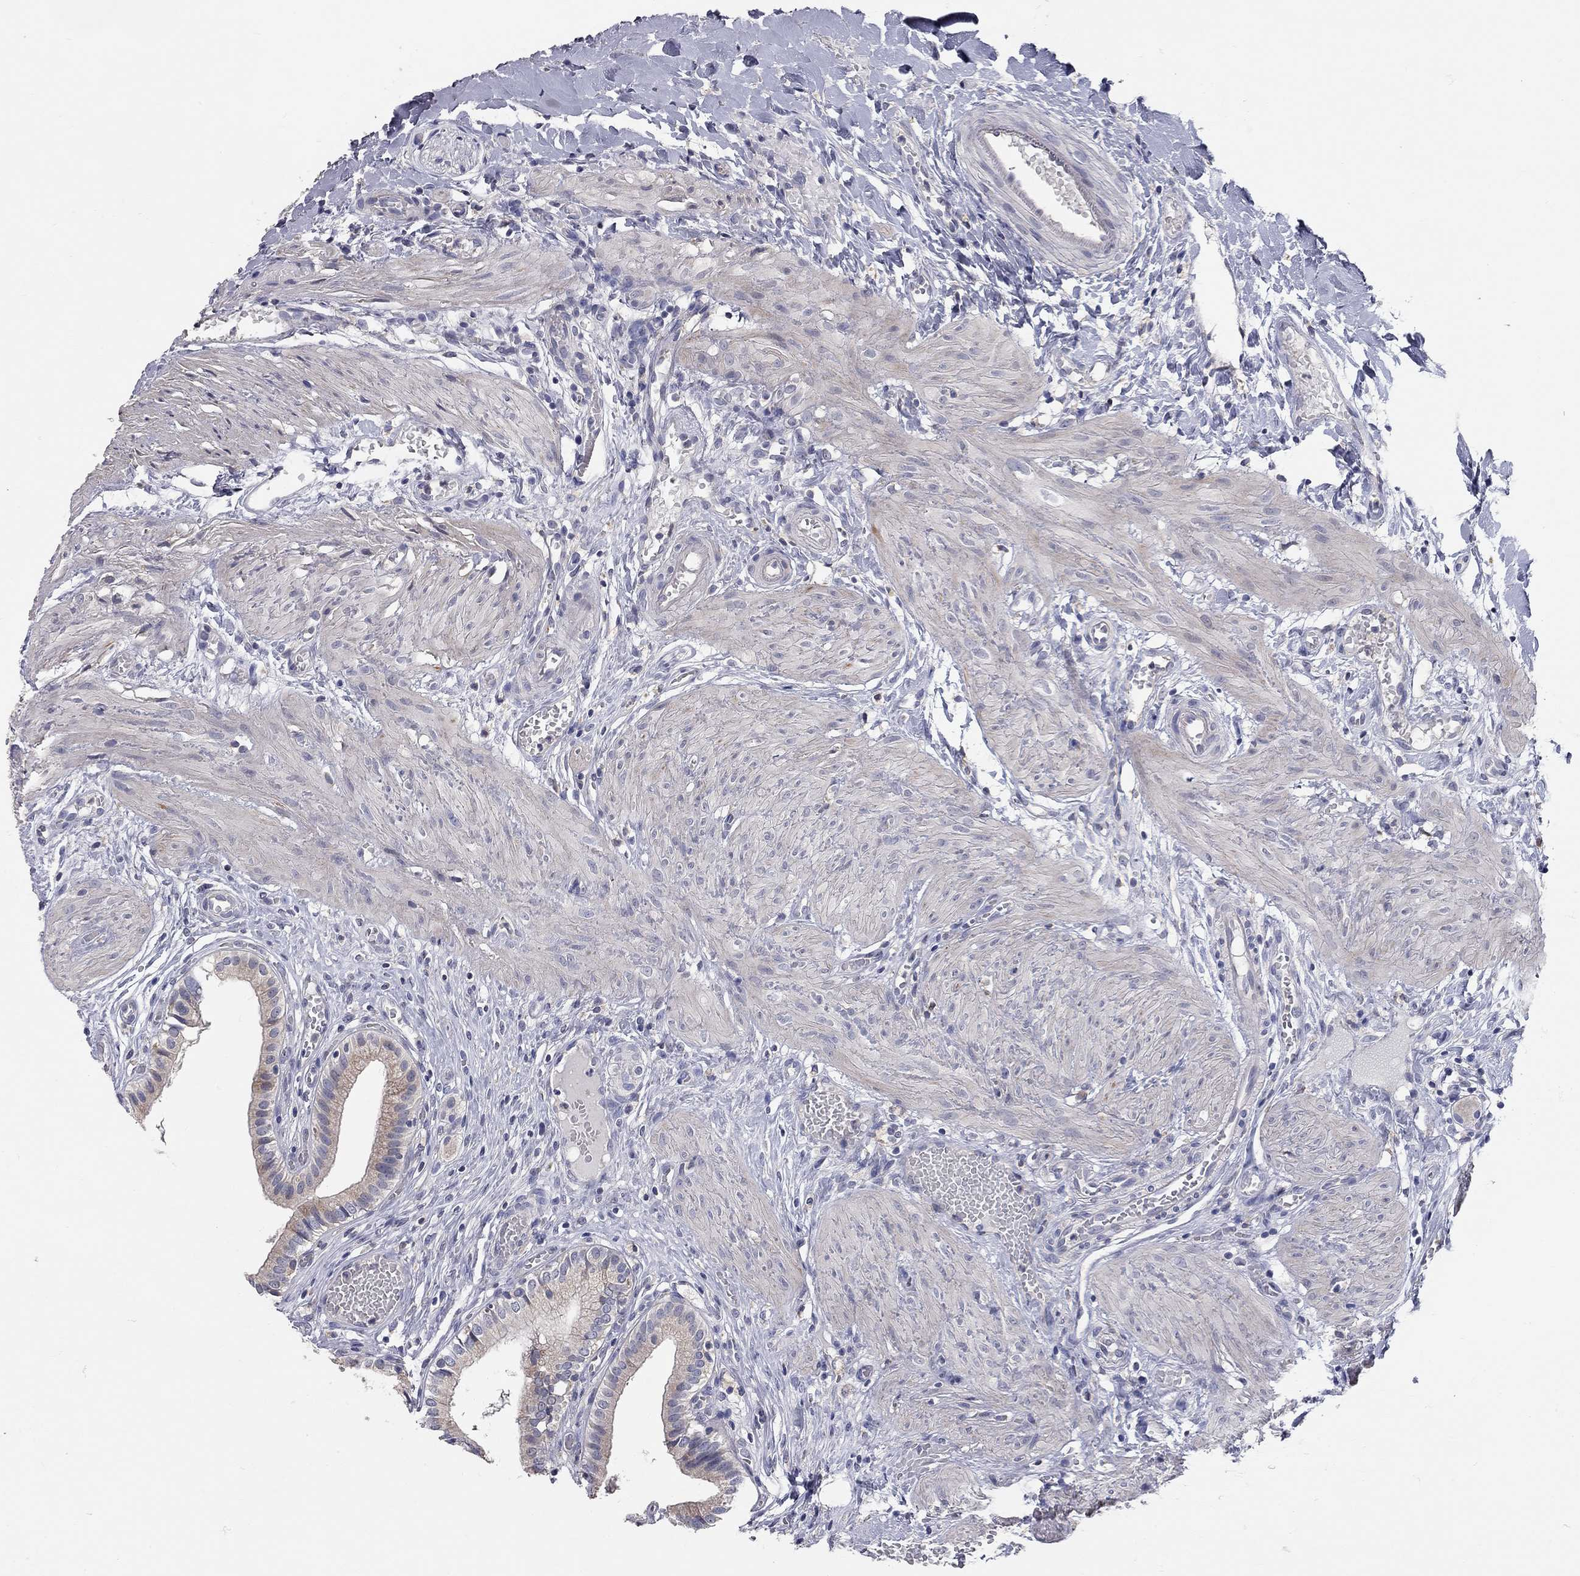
{"staining": {"intensity": "negative", "quantity": "none", "location": "none"}, "tissue": "gallbladder", "cell_type": "Glandular cells", "image_type": "normal", "snomed": [{"axis": "morphology", "description": "Normal tissue, NOS"}, {"axis": "topography", "description": "Gallbladder"}], "caption": "Image shows no protein staining in glandular cells of unremarkable gallbladder. (Brightfield microscopy of DAB immunohistochemistry at high magnification).", "gene": "XAGE2", "patient": {"sex": "female", "age": 24}}